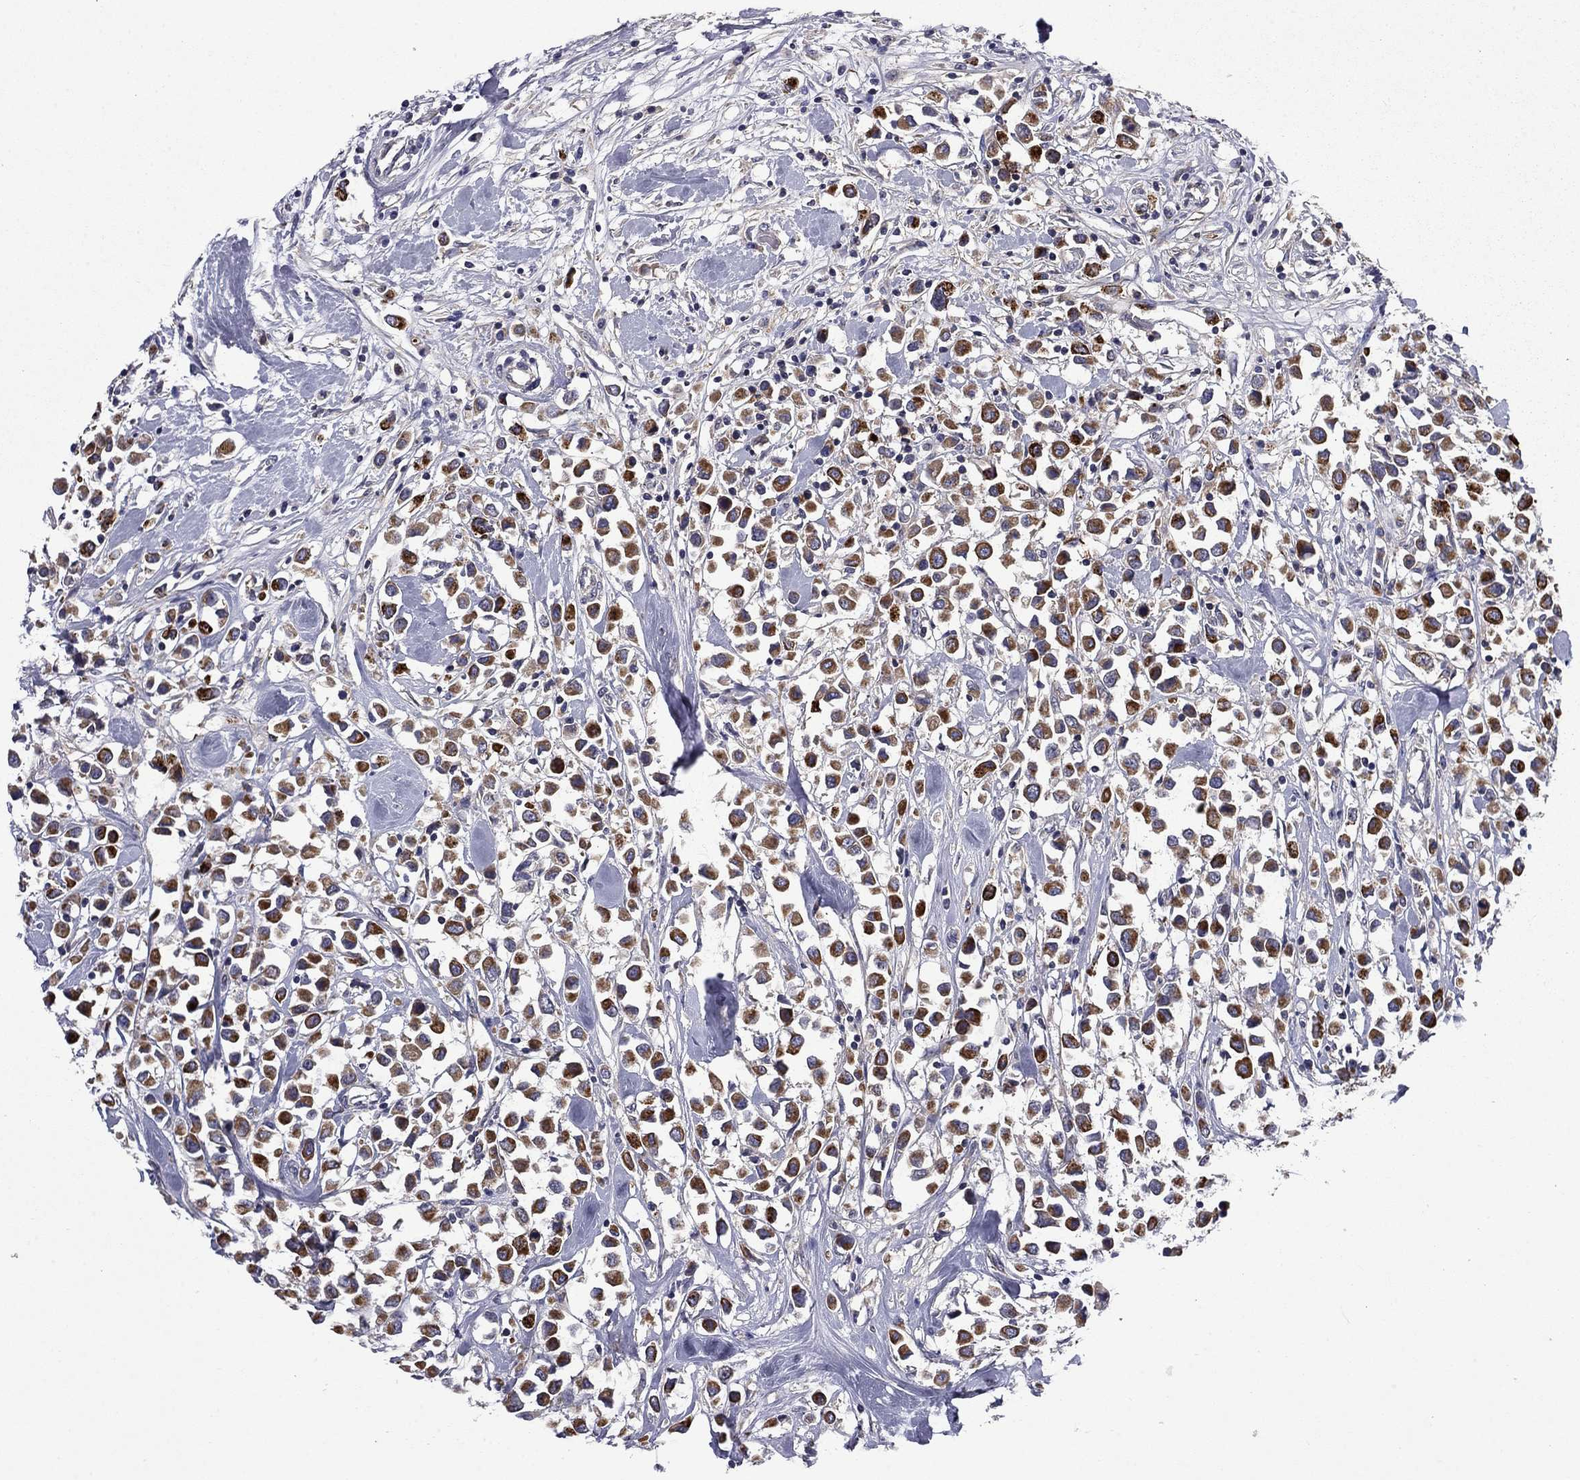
{"staining": {"intensity": "moderate", "quantity": ">75%", "location": "cytoplasmic/membranous"}, "tissue": "breast cancer", "cell_type": "Tumor cells", "image_type": "cancer", "snomed": [{"axis": "morphology", "description": "Duct carcinoma"}, {"axis": "topography", "description": "Breast"}], "caption": "Moderate cytoplasmic/membranous expression is appreciated in approximately >75% of tumor cells in breast infiltrating ductal carcinoma.", "gene": "CEACAM7", "patient": {"sex": "female", "age": 61}}